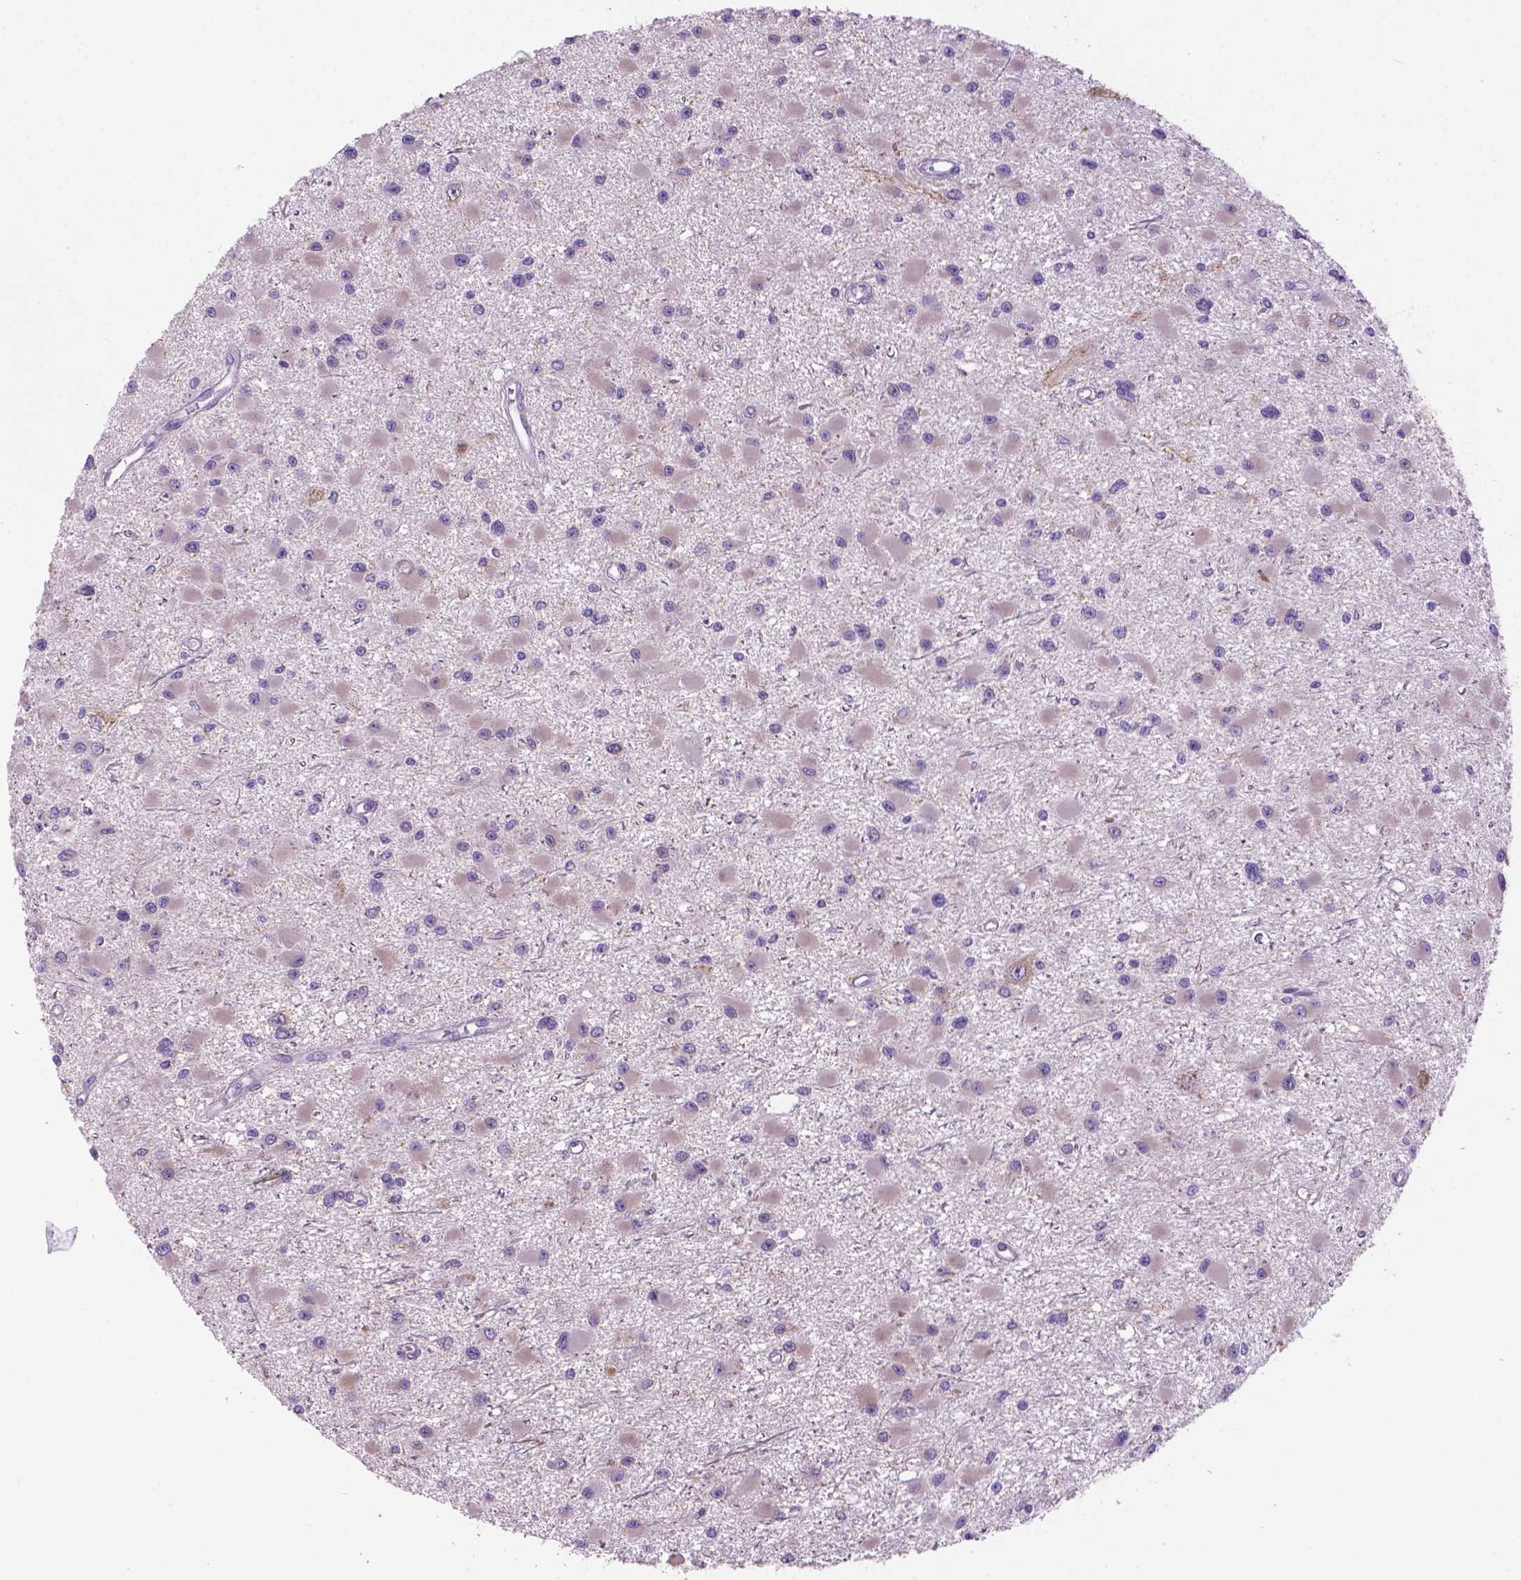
{"staining": {"intensity": "negative", "quantity": "none", "location": "none"}, "tissue": "glioma", "cell_type": "Tumor cells", "image_type": "cancer", "snomed": [{"axis": "morphology", "description": "Glioma, malignant, High grade"}, {"axis": "topography", "description": "Brain"}], "caption": "The photomicrograph displays no staining of tumor cells in glioma.", "gene": "CDH7", "patient": {"sex": "male", "age": 54}}